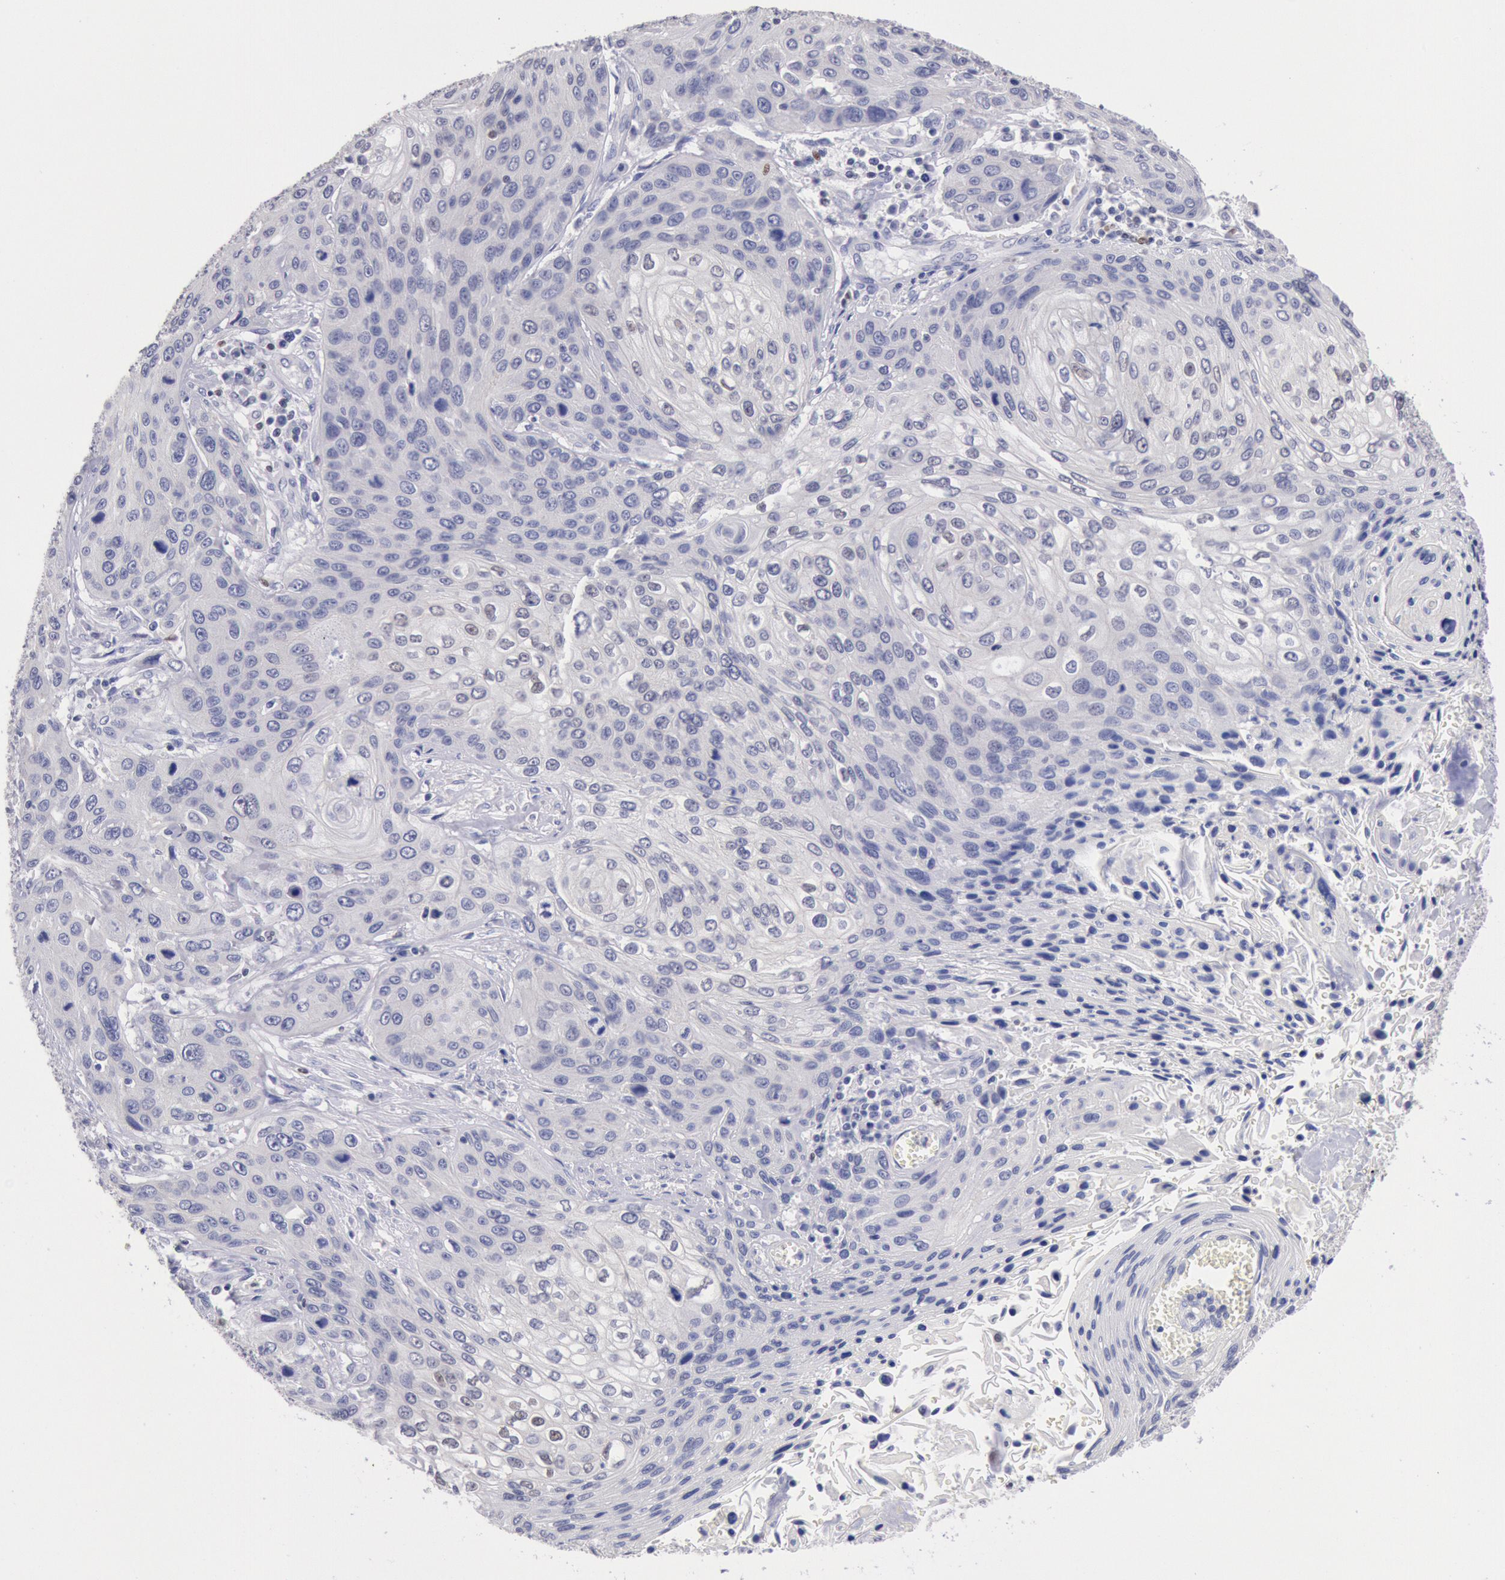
{"staining": {"intensity": "negative", "quantity": "none", "location": "none"}, "tissue": "cervical cancer", "cell_type": "Tumor cells", "image_type": "cancer", "snomed": [{"axis": "morphology", "description": "Squamous cell carcinoma, NOS"}, {"axis": "topography", "description": "Cervix"}], "caption": "Immunohistochemical staining of squamous cell carcinoma (cervical) shows no significant staining in tumor cells.", "gene": "RPS6KA5", "patient": {"sex": "female", "age": 32}}